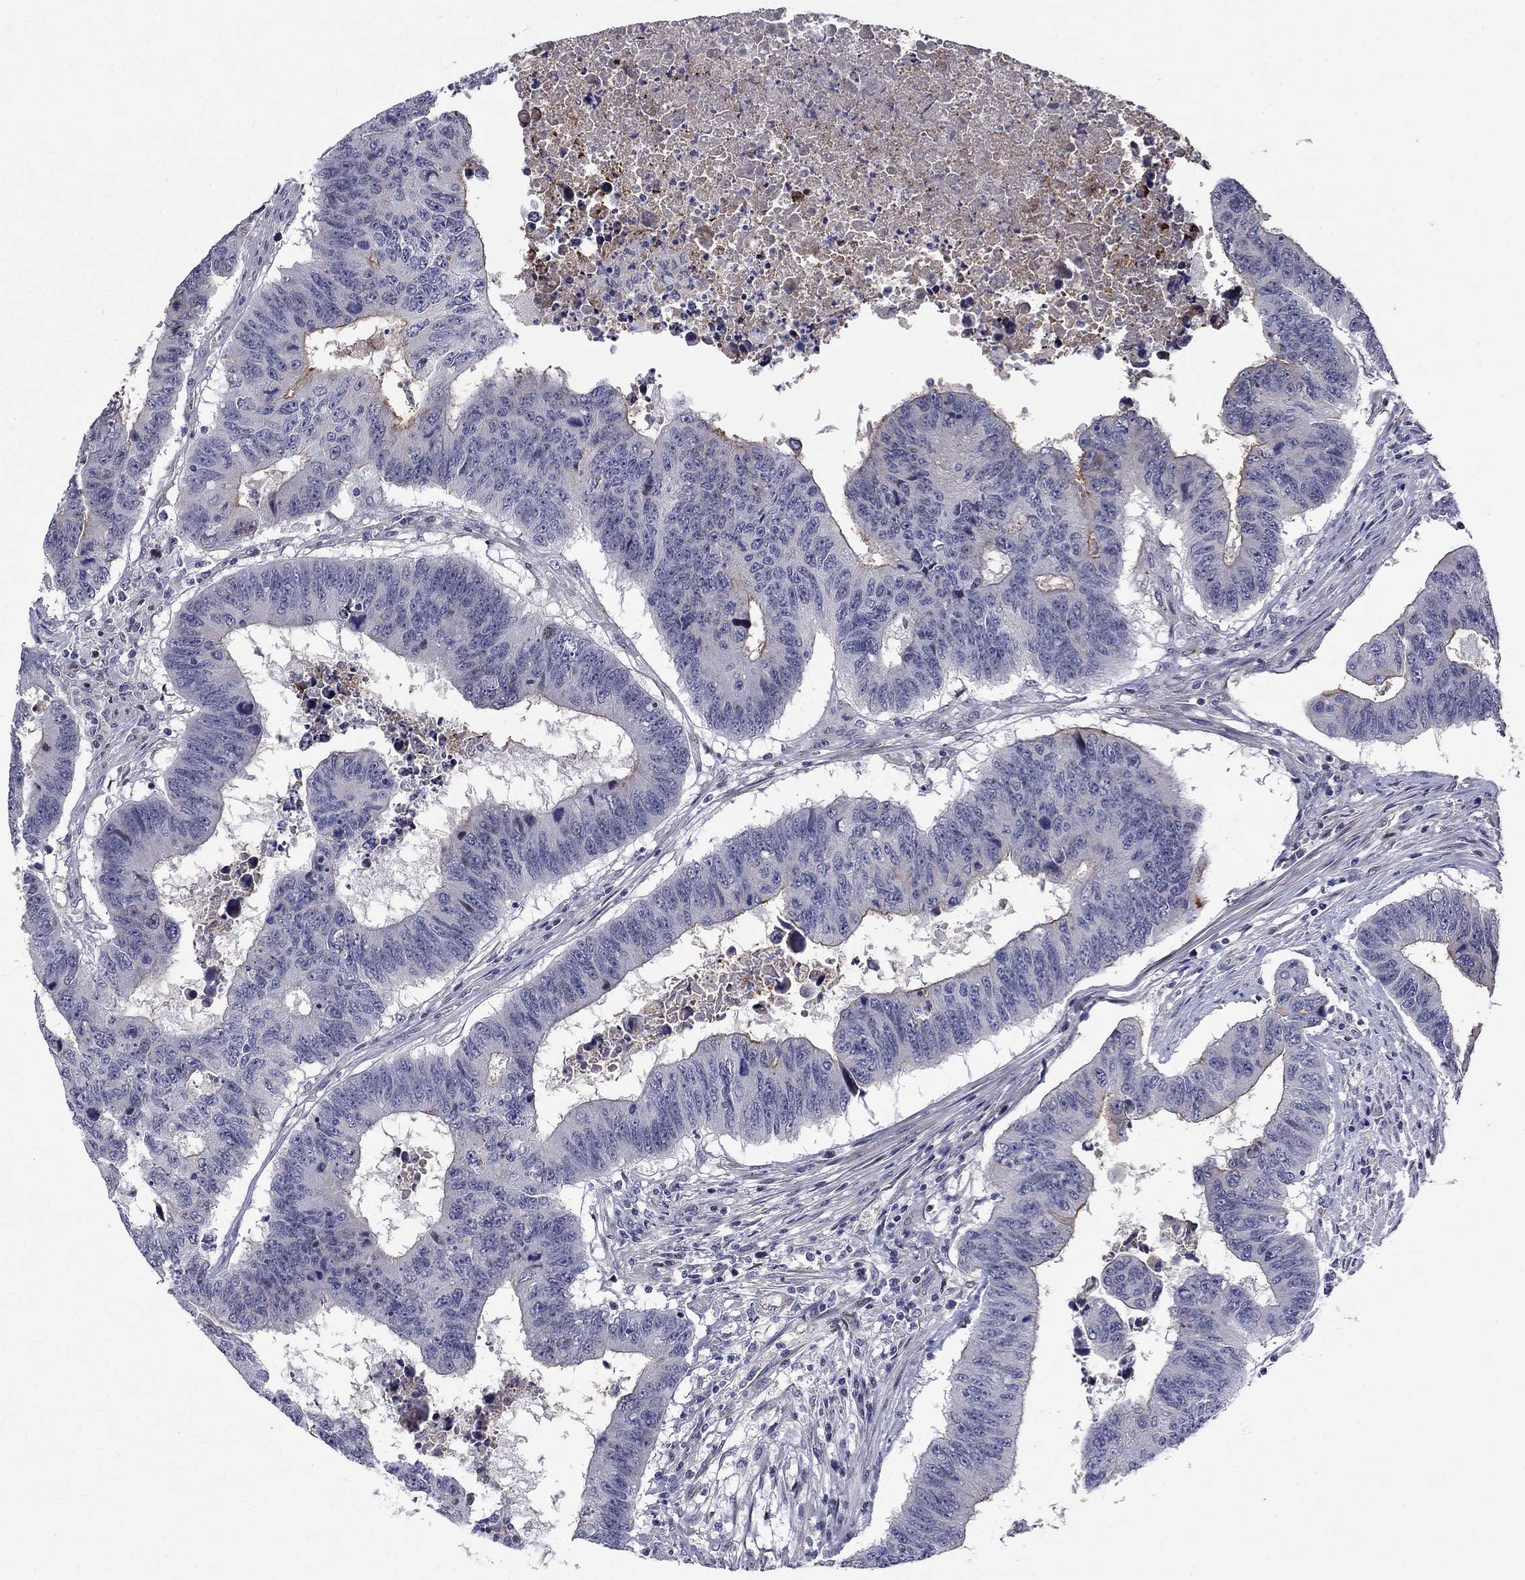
{"staining": {"intensity": "strong", "quantity": "<25%", "location": "cytoplasmic/membranous"}, "tissue": "colorectal cancer", "cell_type": "Tumor cells", "image_type": "cancer", "snomed": [{"axis": "morphology", "description": "Adenocarcinoma, NOS"}, {"axis": "topography", "description": "Rectum"}], "caption": "This photomicrograph shows immunohistochemistry (IHC) staining of colorectal adenocarcinoma, with medium strong cytoplasmic/membranous positivity in about <25% of tumor cells.", "gene": "SLC1A1", "patient": {"sex": "female", "age": 85}}